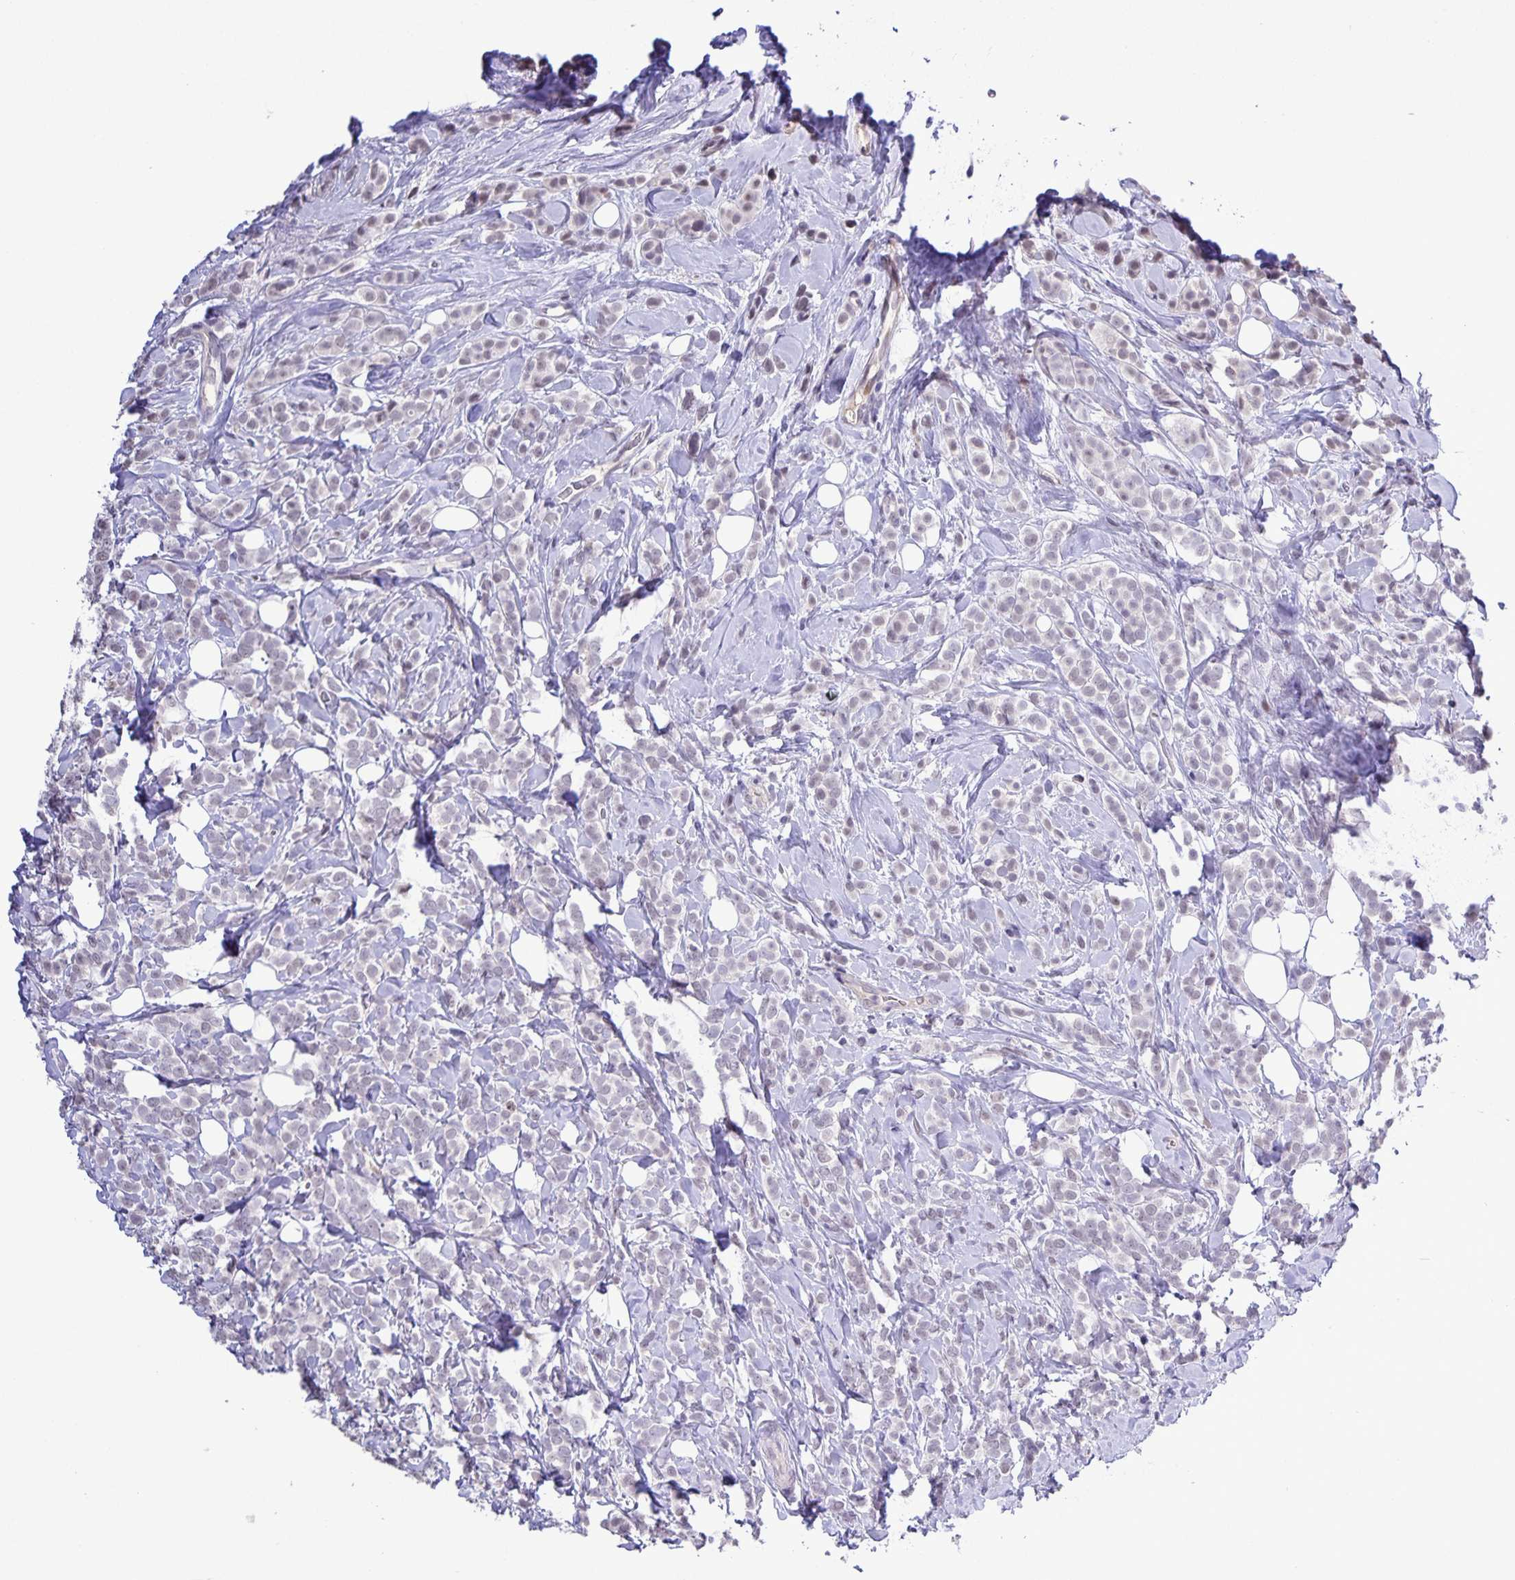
{"staining": {"intensity": "negative", "quantity": "none", "location": "none"}, "tissue": "breast cancer", "cell_type": "Tumor cells", "image_type": "cancer", "snomed": [{"axis": "morphology", "description": "Lobular carcinoma"}, {"axis": "topography", "description": "Breast"}], "caption": "Tumor cells are negative for brown protein staining in breast lobular carcinoma. (DAB (3,3'-diaminobenzidine) IHC visualized using brightfield microscopy, high magnification).", "gene": "ONECUT2", "patient": {"sex": "female", "age": 49}}